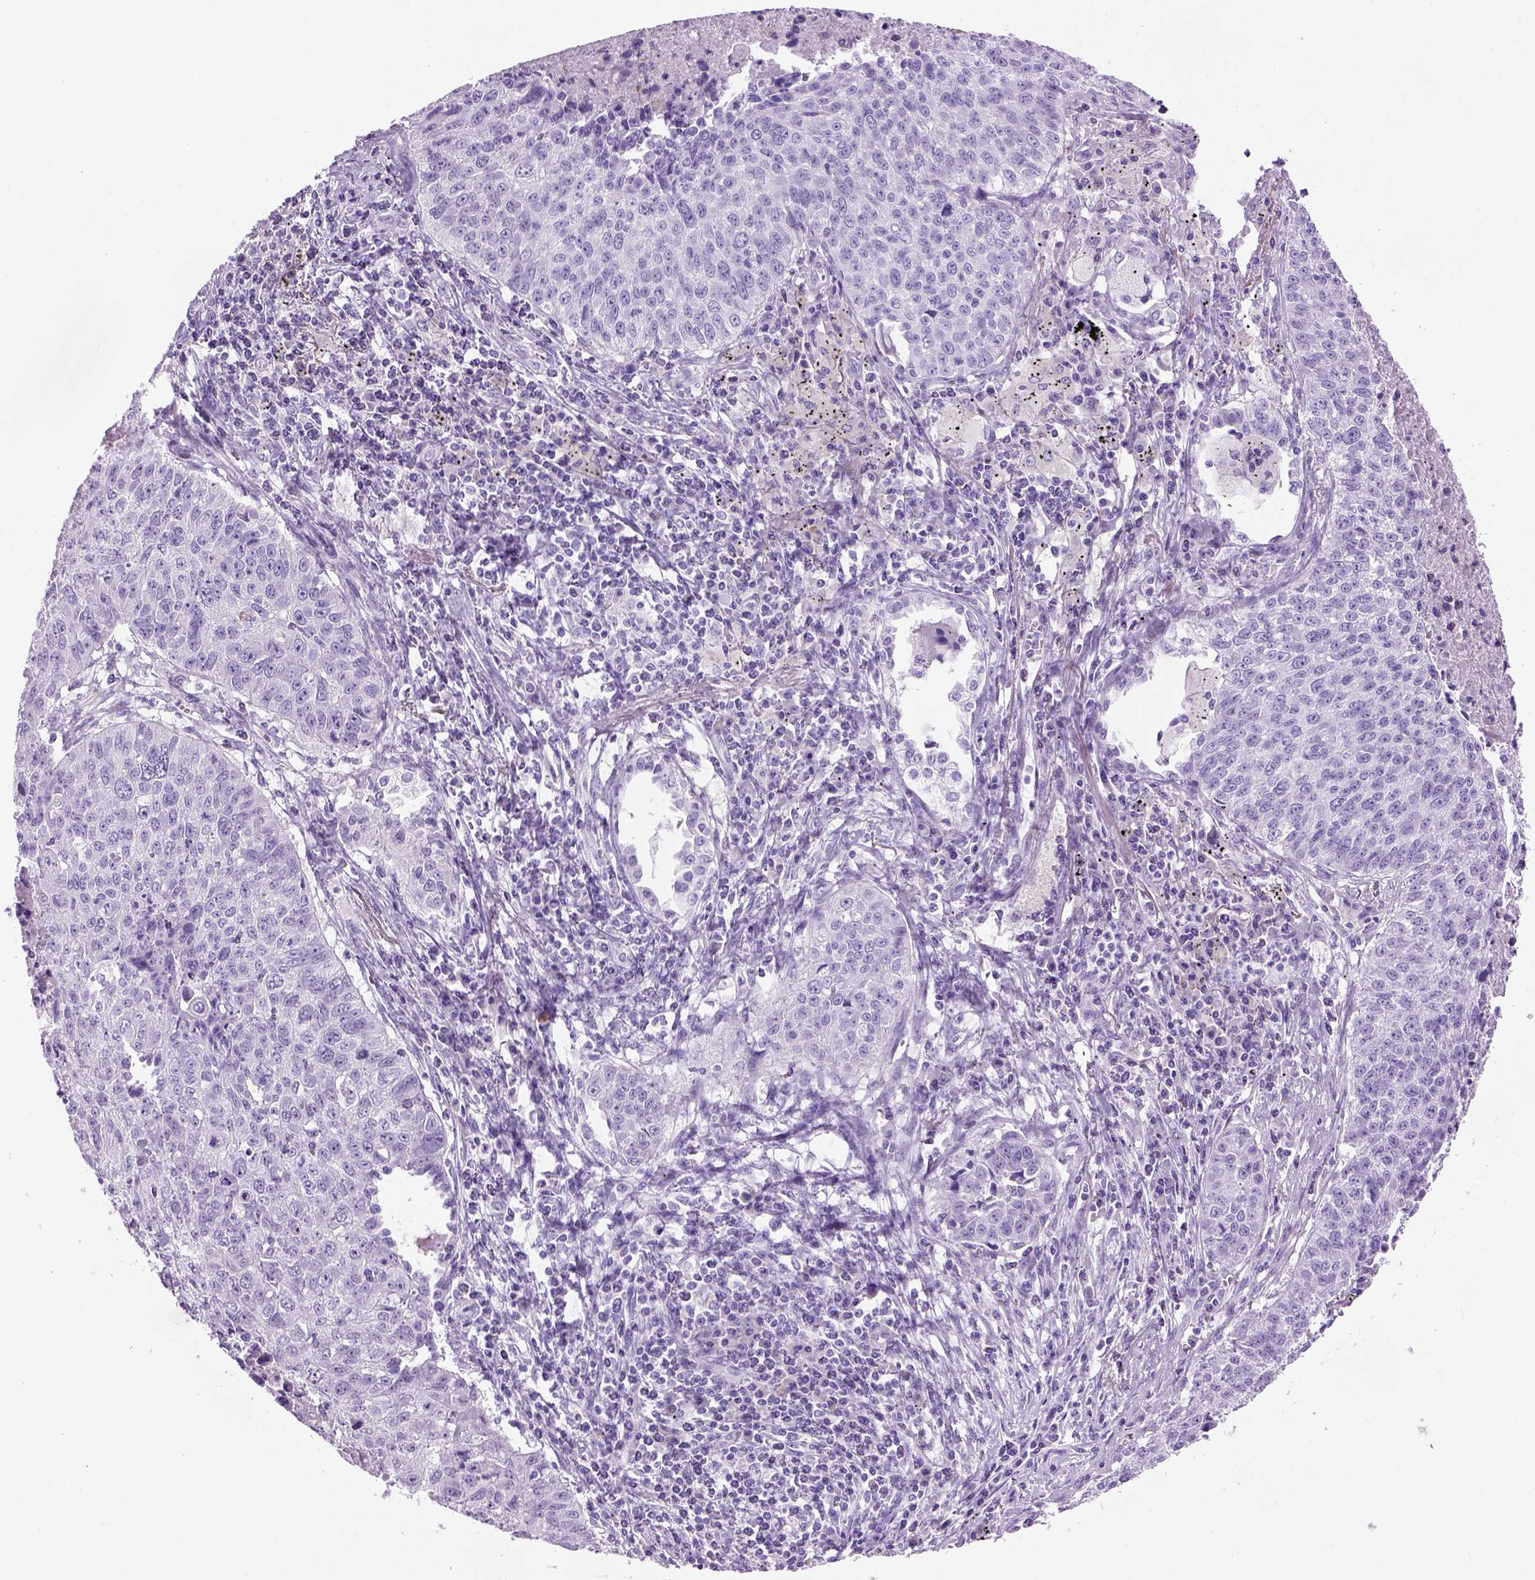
{"staining": {"intensity": "negative", "quantity": "none", "location": "none"}, "tissue": "lung cancer", "cell_type": "Tumor cells", "image_type": "cancer", "snomed": [{"axis": "morphology", "description": "Normal morphology"}, {"axis": "morphology", "description": "Aneuploidy"}, {"axis": "morphology", "description": "Squamous cell carcinoma, NOS"}, {"axis": "topography", "description": "Lymph node"}, {"axis": "topography", "description": "Lung"}], "caption": "High power microscopy micrograph of an immunohistochemistry photomicrograph of squamous cell carcinoma (lung), revealing no significant positivity in tumor cells.", "gene": "GABRB2", "patient": {"sex": "female", "age": 76}}